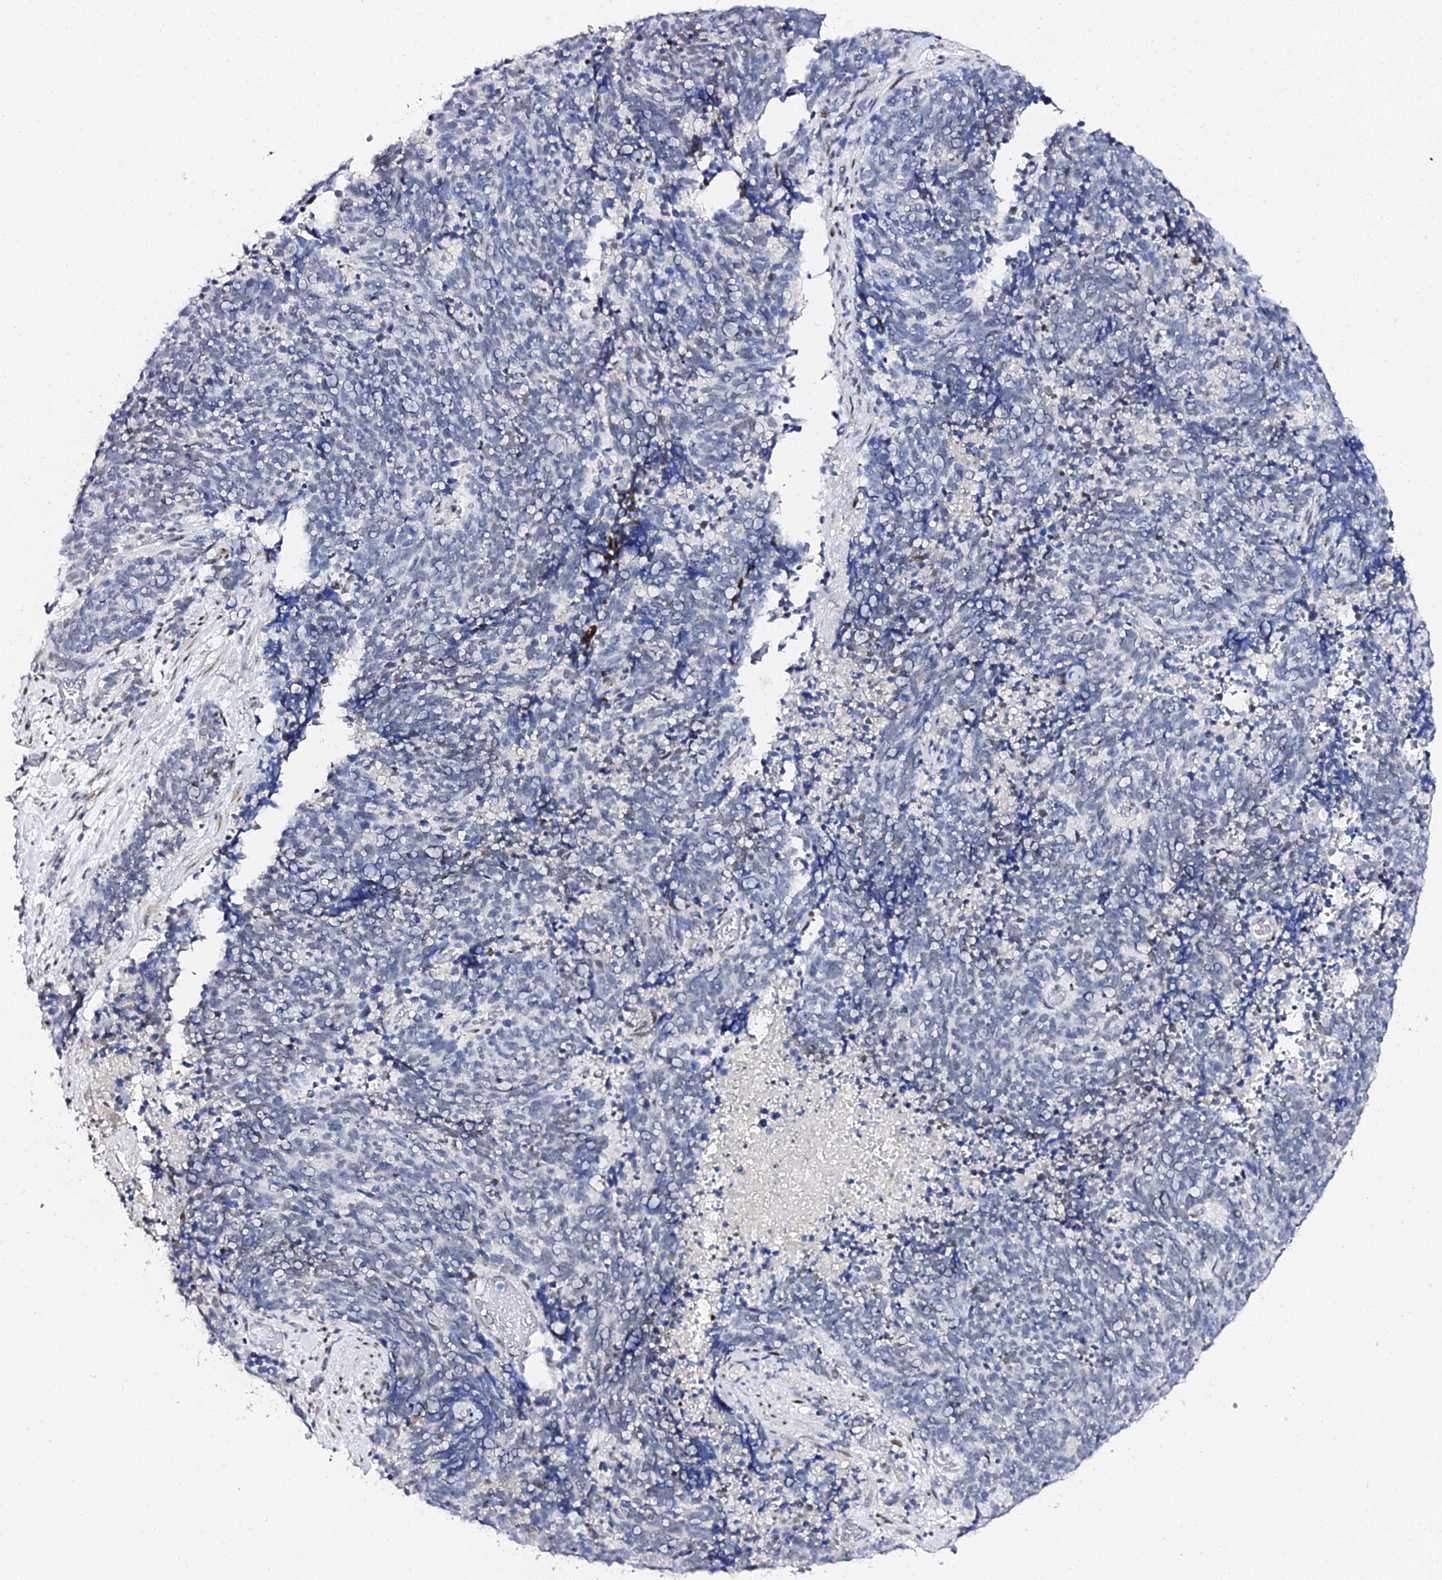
{"staining": {"intensity": "negative", "quantity": "none", "location": "none"}, "tissue": "cervical cancer", "cell_type": "Tumor cells", "image_type": "cancer", "snomed": [{"axis": "morphology", "description": "Squamous cell carcinoma, NOS"}, {"axis": "topography", "description": "Cervix"}], "caption": "The image displays no significant staining in tumor cells of squamous cell carcinoma (cervical). Brightfield microscopy of immunohistochemistry (IHC) stained with DAB (brown) and hematoxylin (blue), captured at high magnification.", "gene": "POFUT2", "patient": {"sex": "female", "age": 29}}